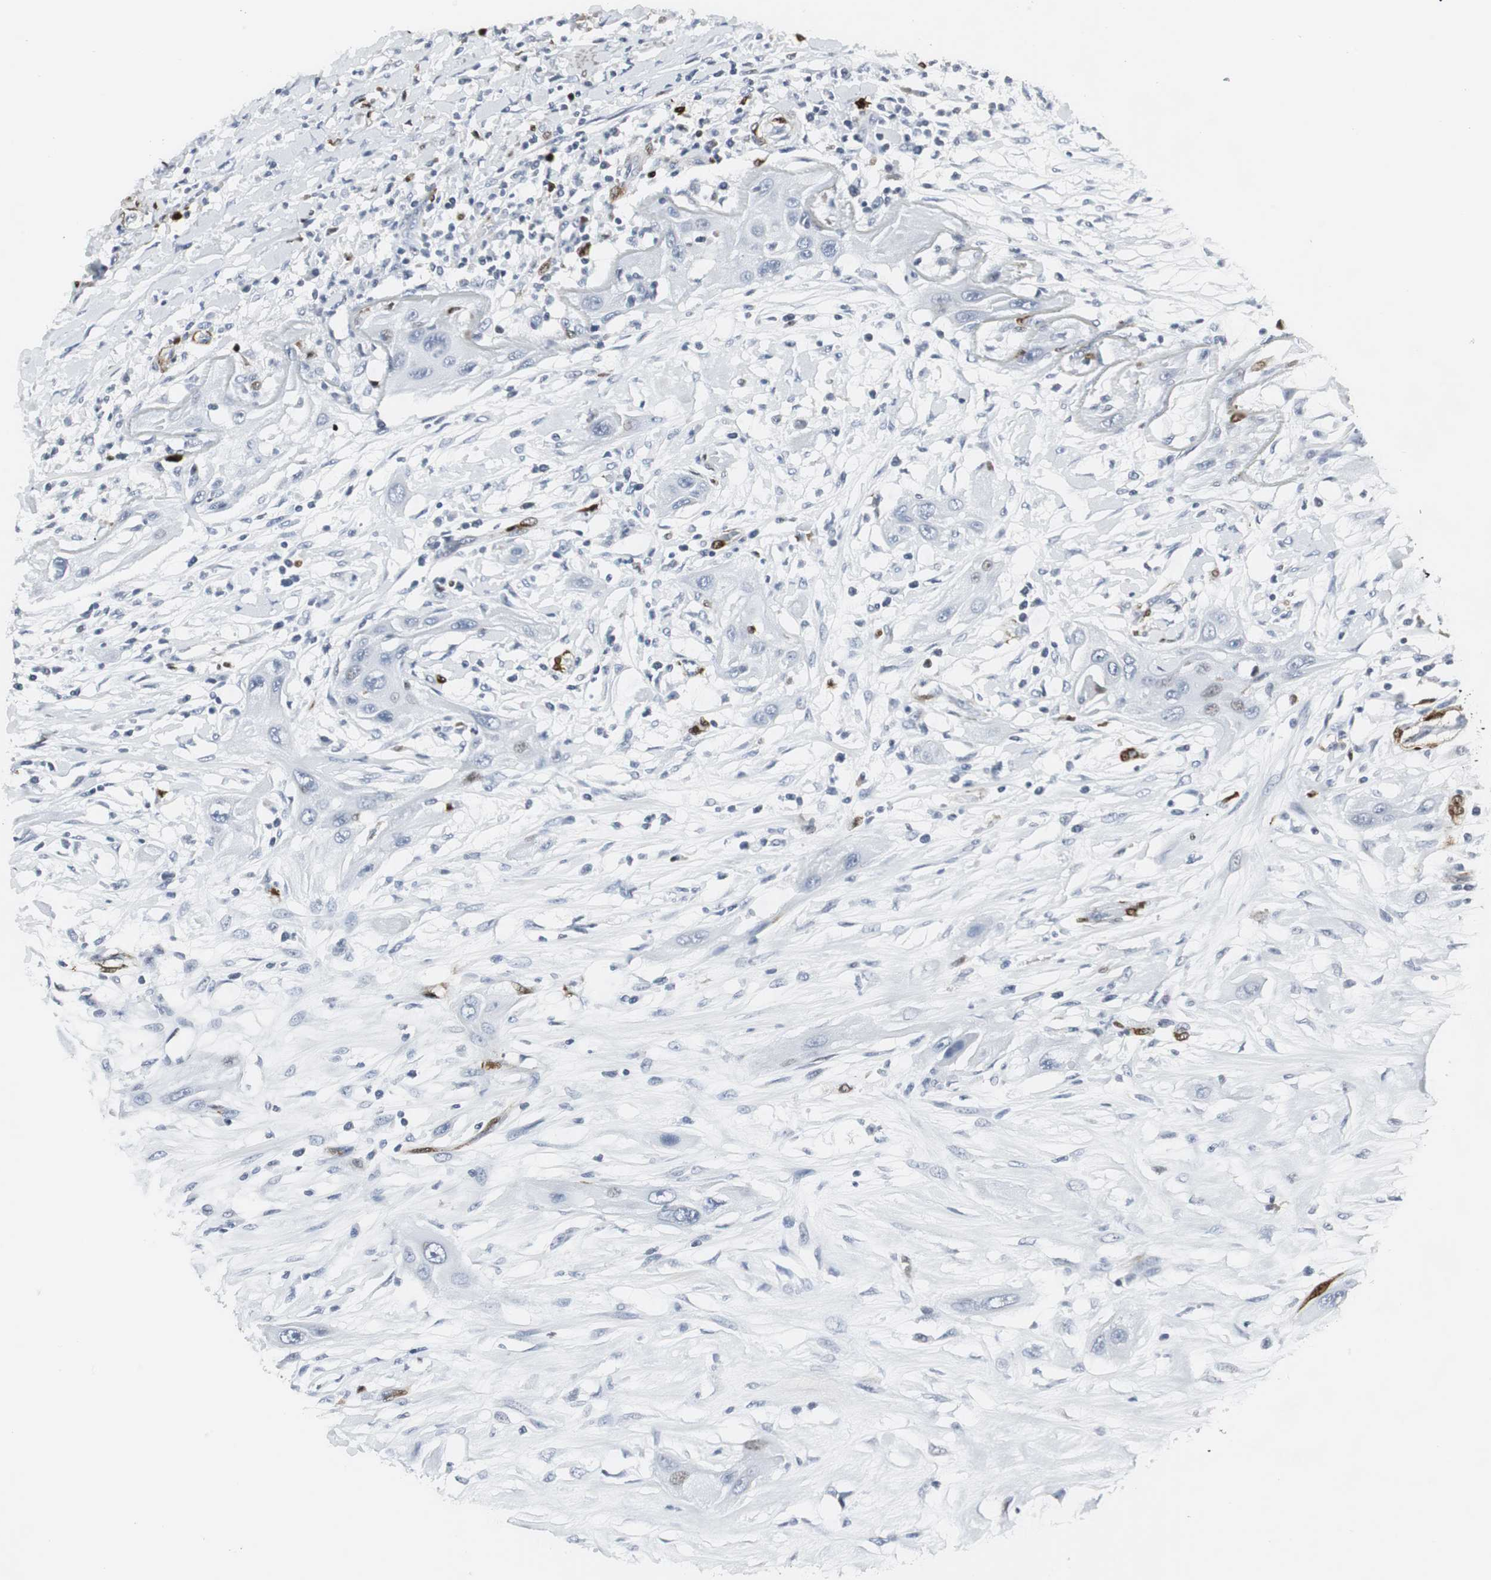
{"staining": {"intensity": "negative", "quantity": "none", "location": "none"}, "tissue": "lung cancer", "cell_type": "Tumor cells", "image_type": "cancer", "snomed": [{"axis": "morphology", "description": "Squamous cell carcinoma, NOS"}, {"axis": "topography", "description": "Lung"}], "caption": "There is no significant positivity in tumor cells of squamous cell carcinoma (lung).", "gene": "PPP1R14A", "patient": {"sex": "female", "age": 47}}